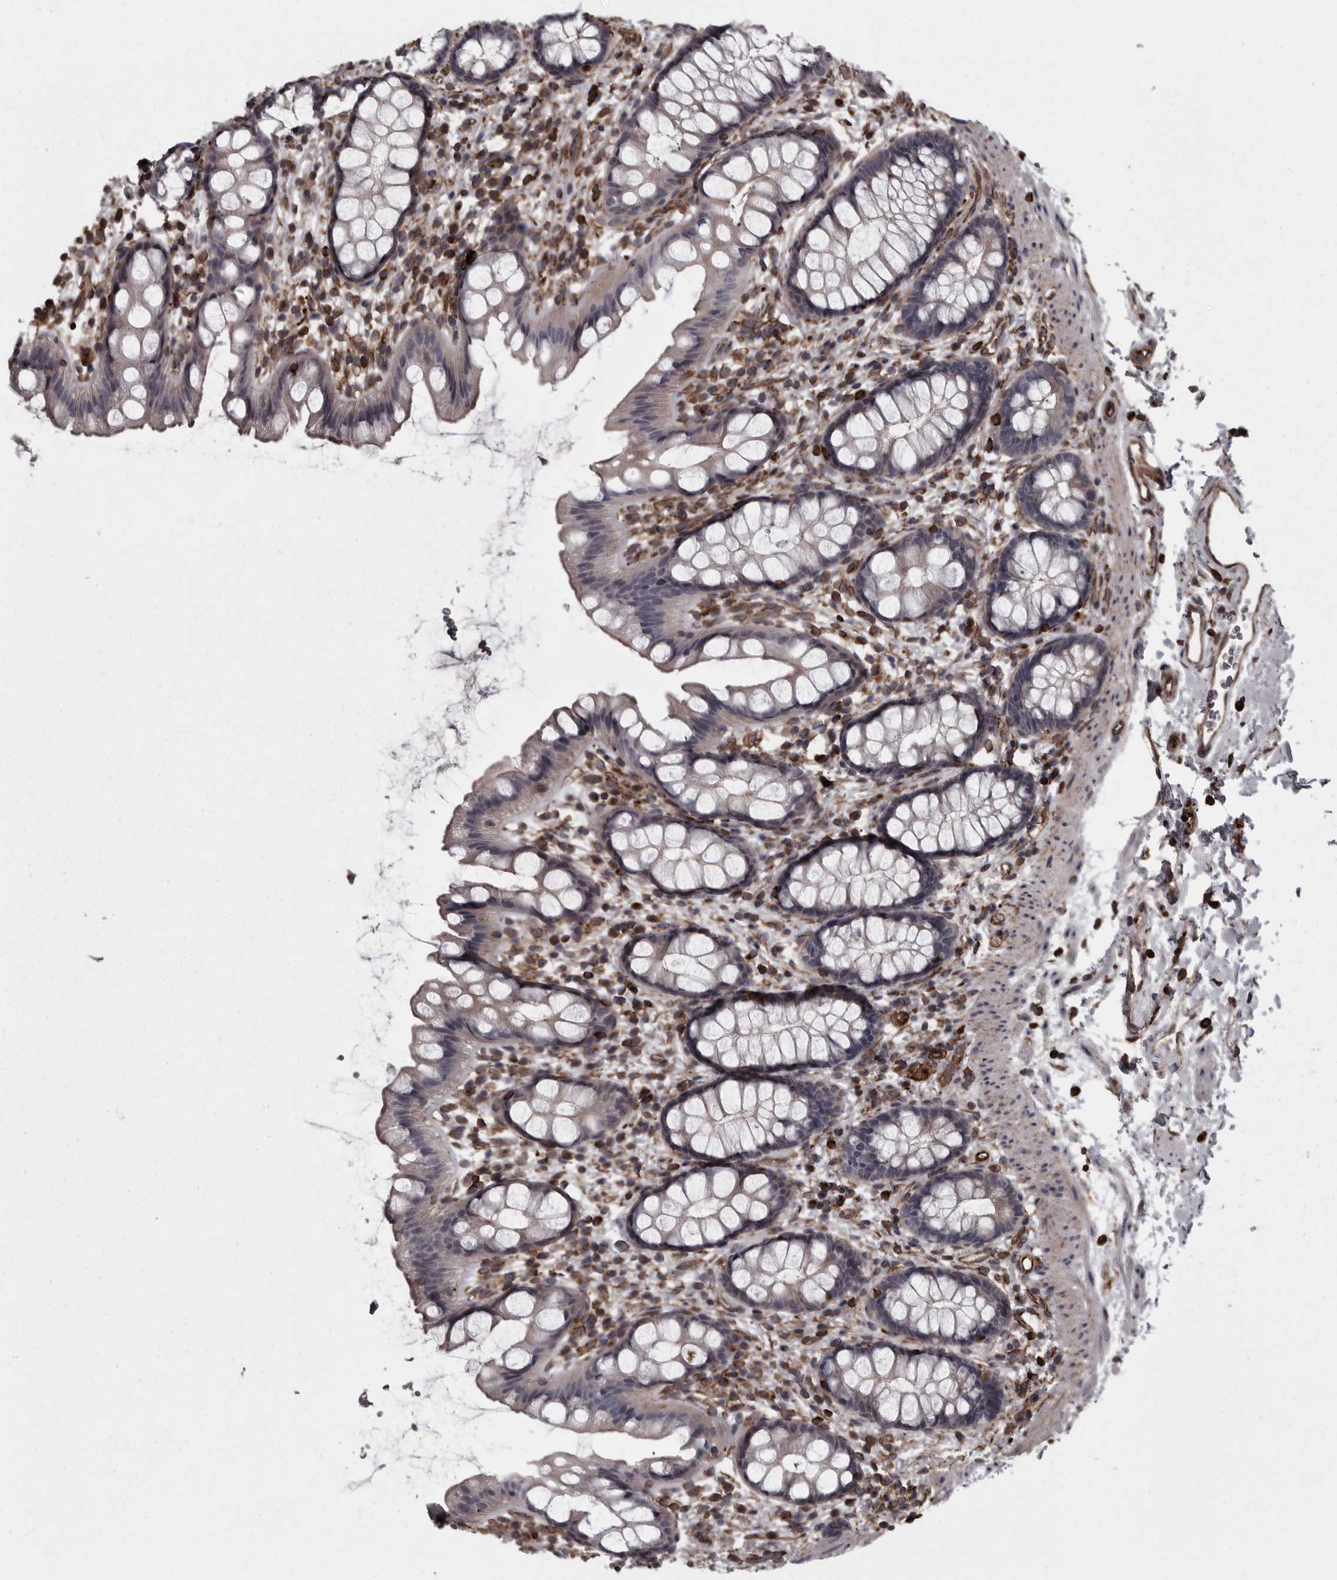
{"staining": {"intensity": "negative", "quantity": "none", "location": "none"}, "tissue": "rectum", "cell_type": "Glandular cells", "image_type": "normal", "snomed": [{"axis": "morphology", "description": "Normal tissue, NOS"}, {"axis": "topography", "description": "Rectum"}], "caption": "Human rectum stained for a protein using immunohistochemistry displays no staining in glandular cells.", "gene": "FAAP100", "patient": {"sex": "female", "age": 65}}